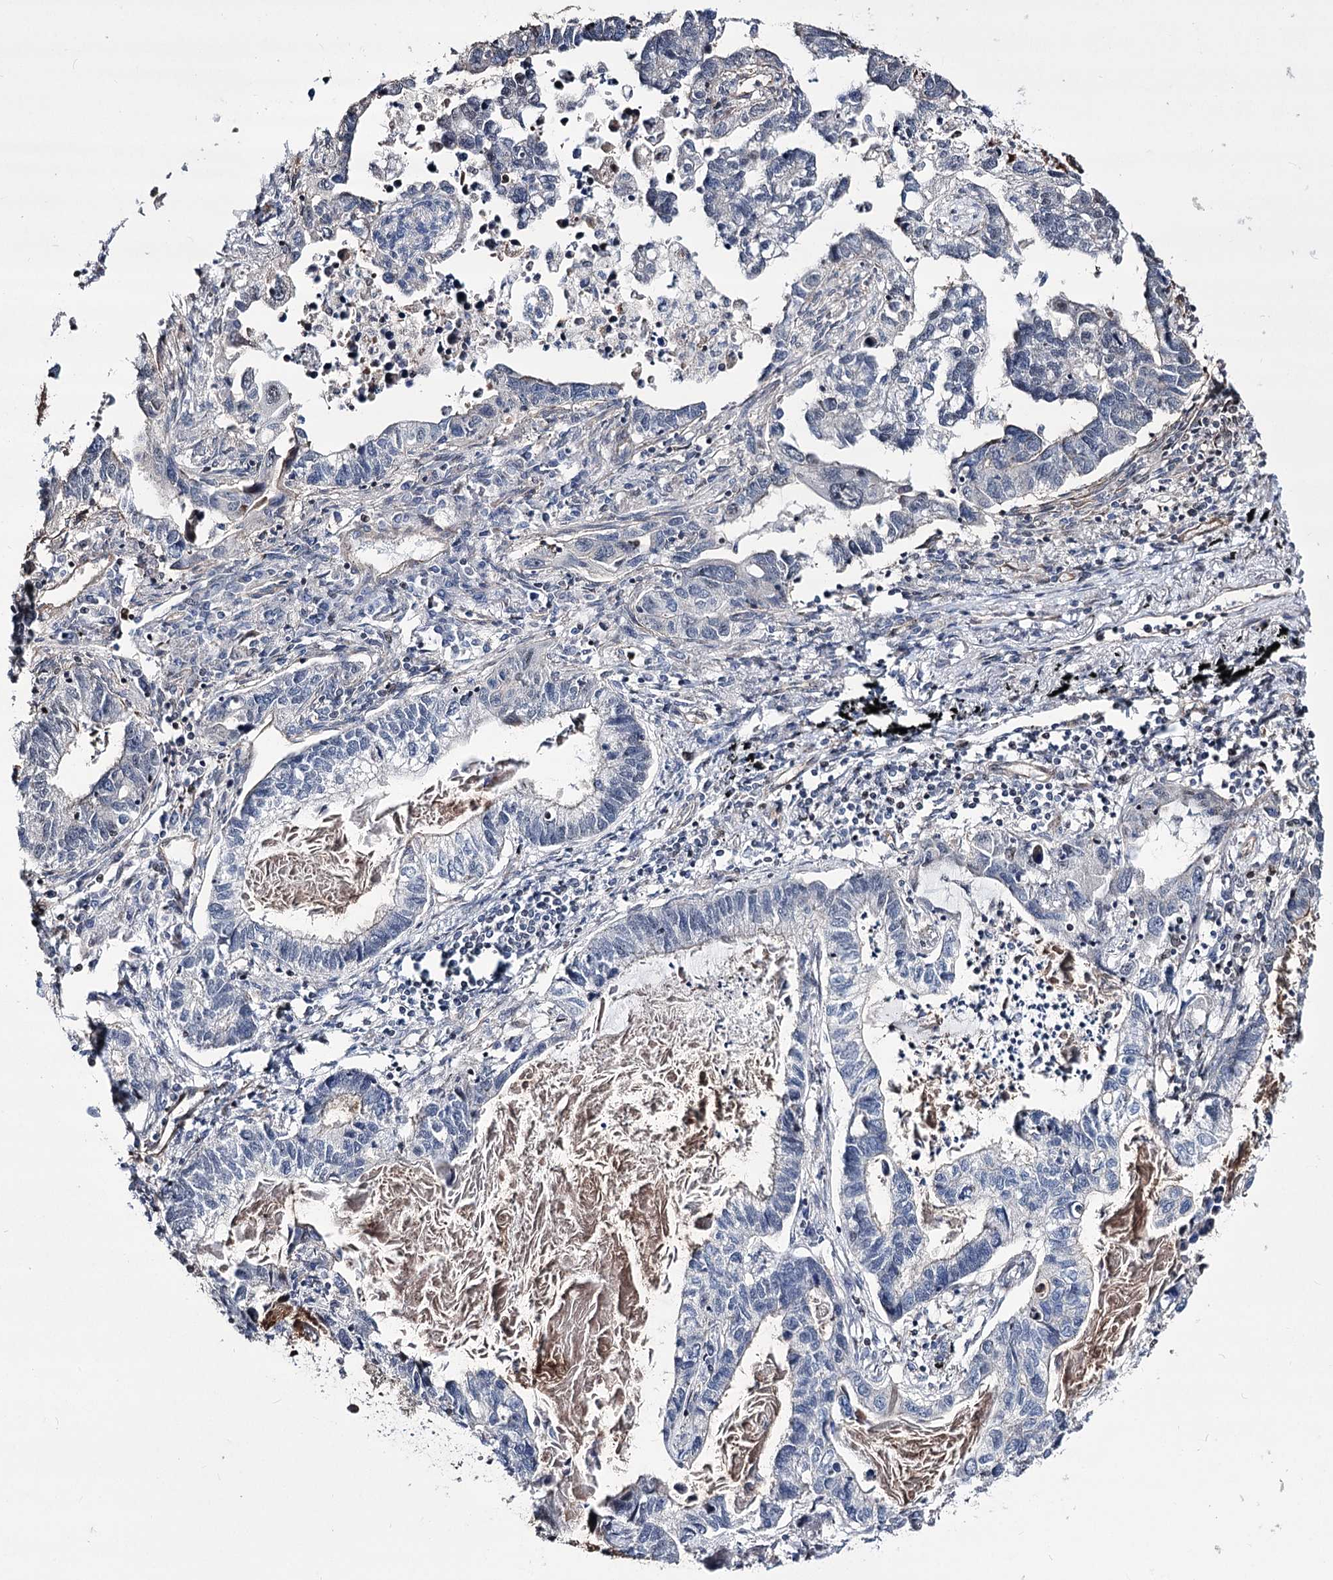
{"staining": {"intensity": "negative", "quantity": "none", "location": "none"}, "tissue": "lung cancer", "cell_type": "Tumor cells", "image_type": "cancer", "snomed": [{"axis": "morphology", "description": "Adenocarcinoma, NOS"}, {"axis": "topography", "description": "Lung"}], "caption": "This is an IHC histopathology image of human adenocarcinoma (lung). There is no positivity in tumor cells.", "gene": "CHMP7", "patient": {"sex": "male", "age": 67}}